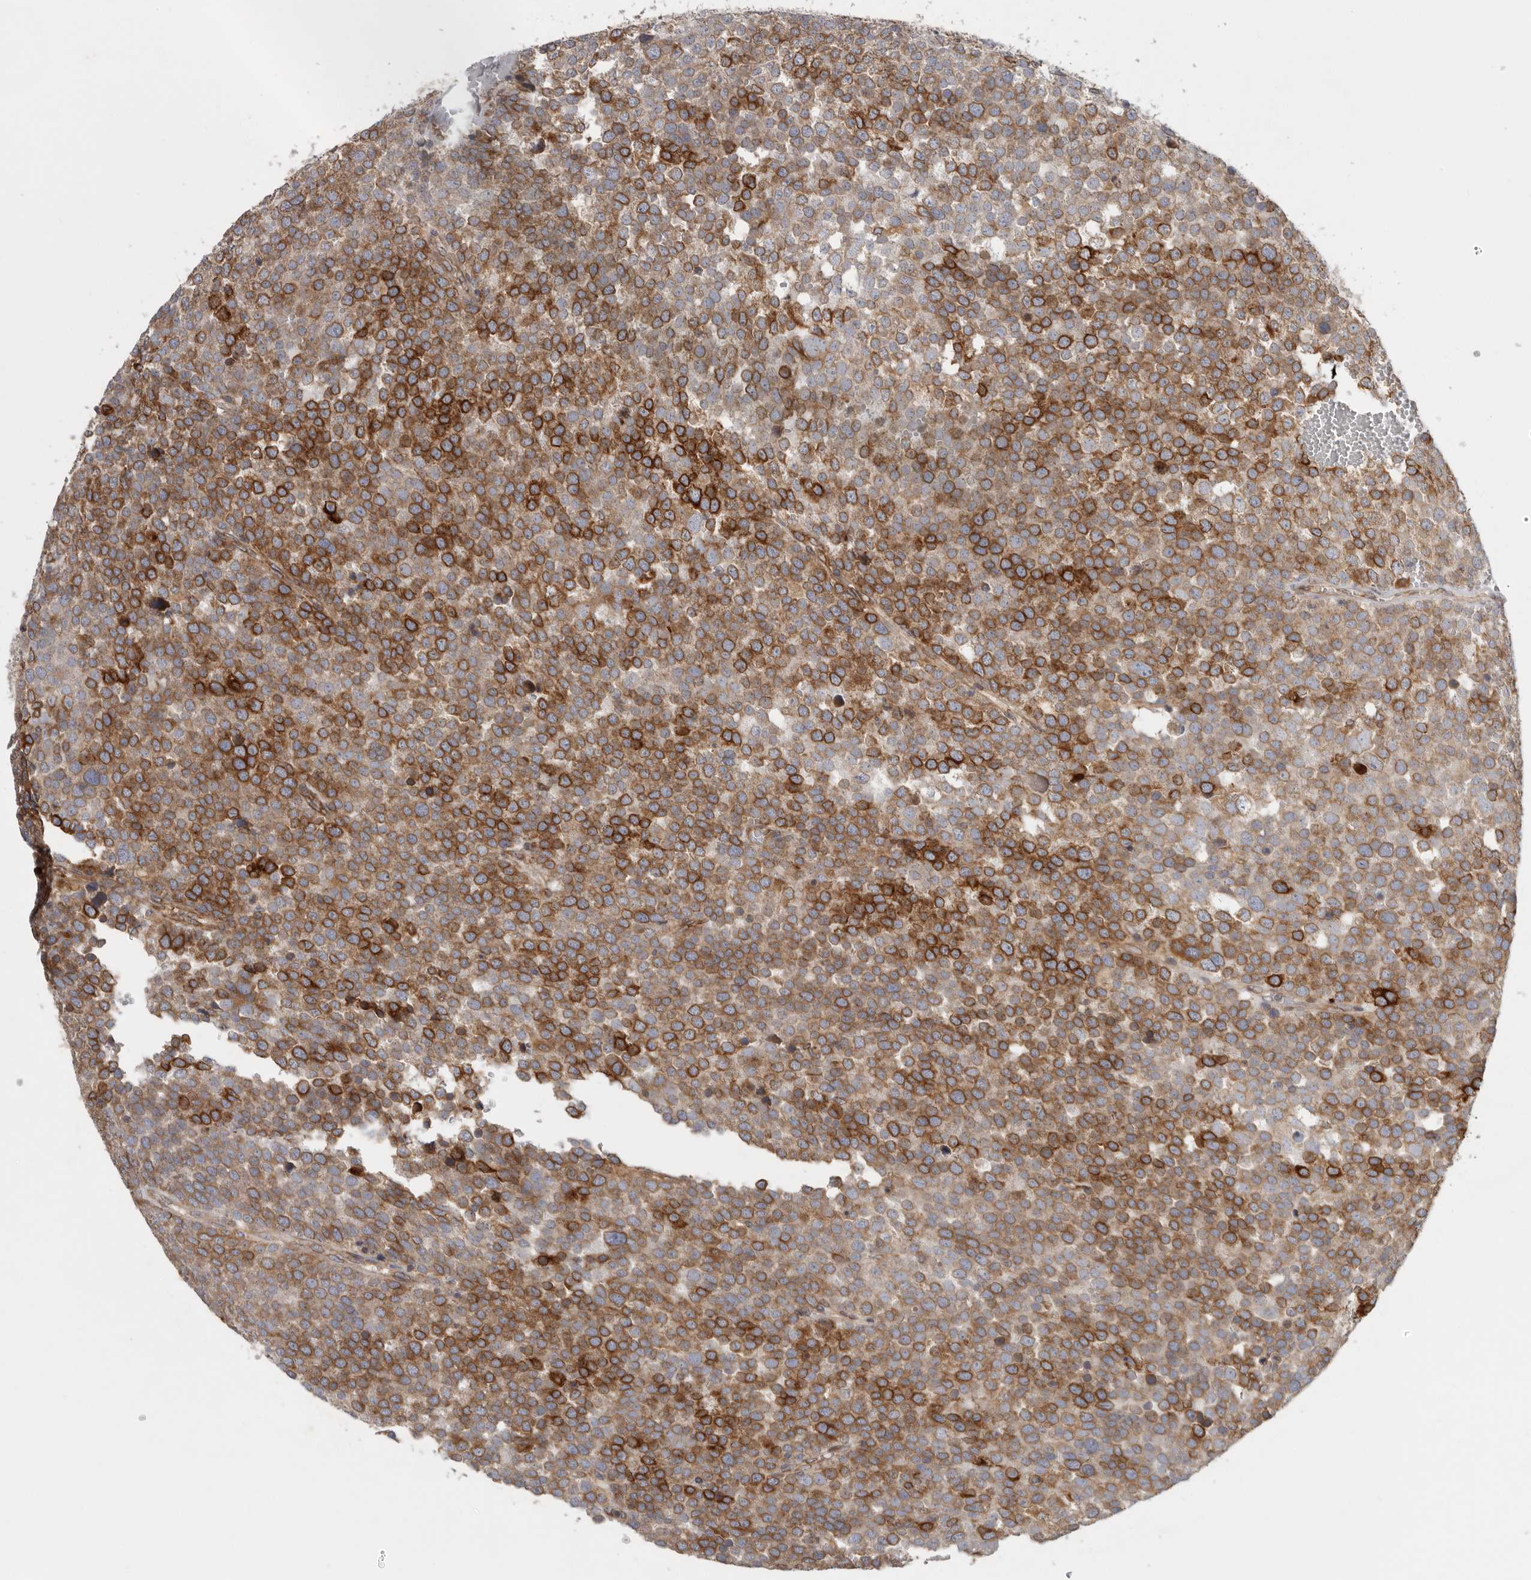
{"staining": {"intensity": "strong", "quantity": ">75%", "location": "cytoplasmic/membranous"}, "tissue": "testis cancer", "cell_type": "Tumor cells", "image_type": "cancer", "snomed": [{"axis": "morphology", "description": "Seminoma, NOS"}, {"axis": "topography", "description": "Testis"}], "caption": "Testis cancer stained with a brown dye shows strong cytoplasmic/membranous positive expression in approximately >75% of tumor cells.", "gene": "BCAP29", "patient": {"sex": "male", "age": 71}}